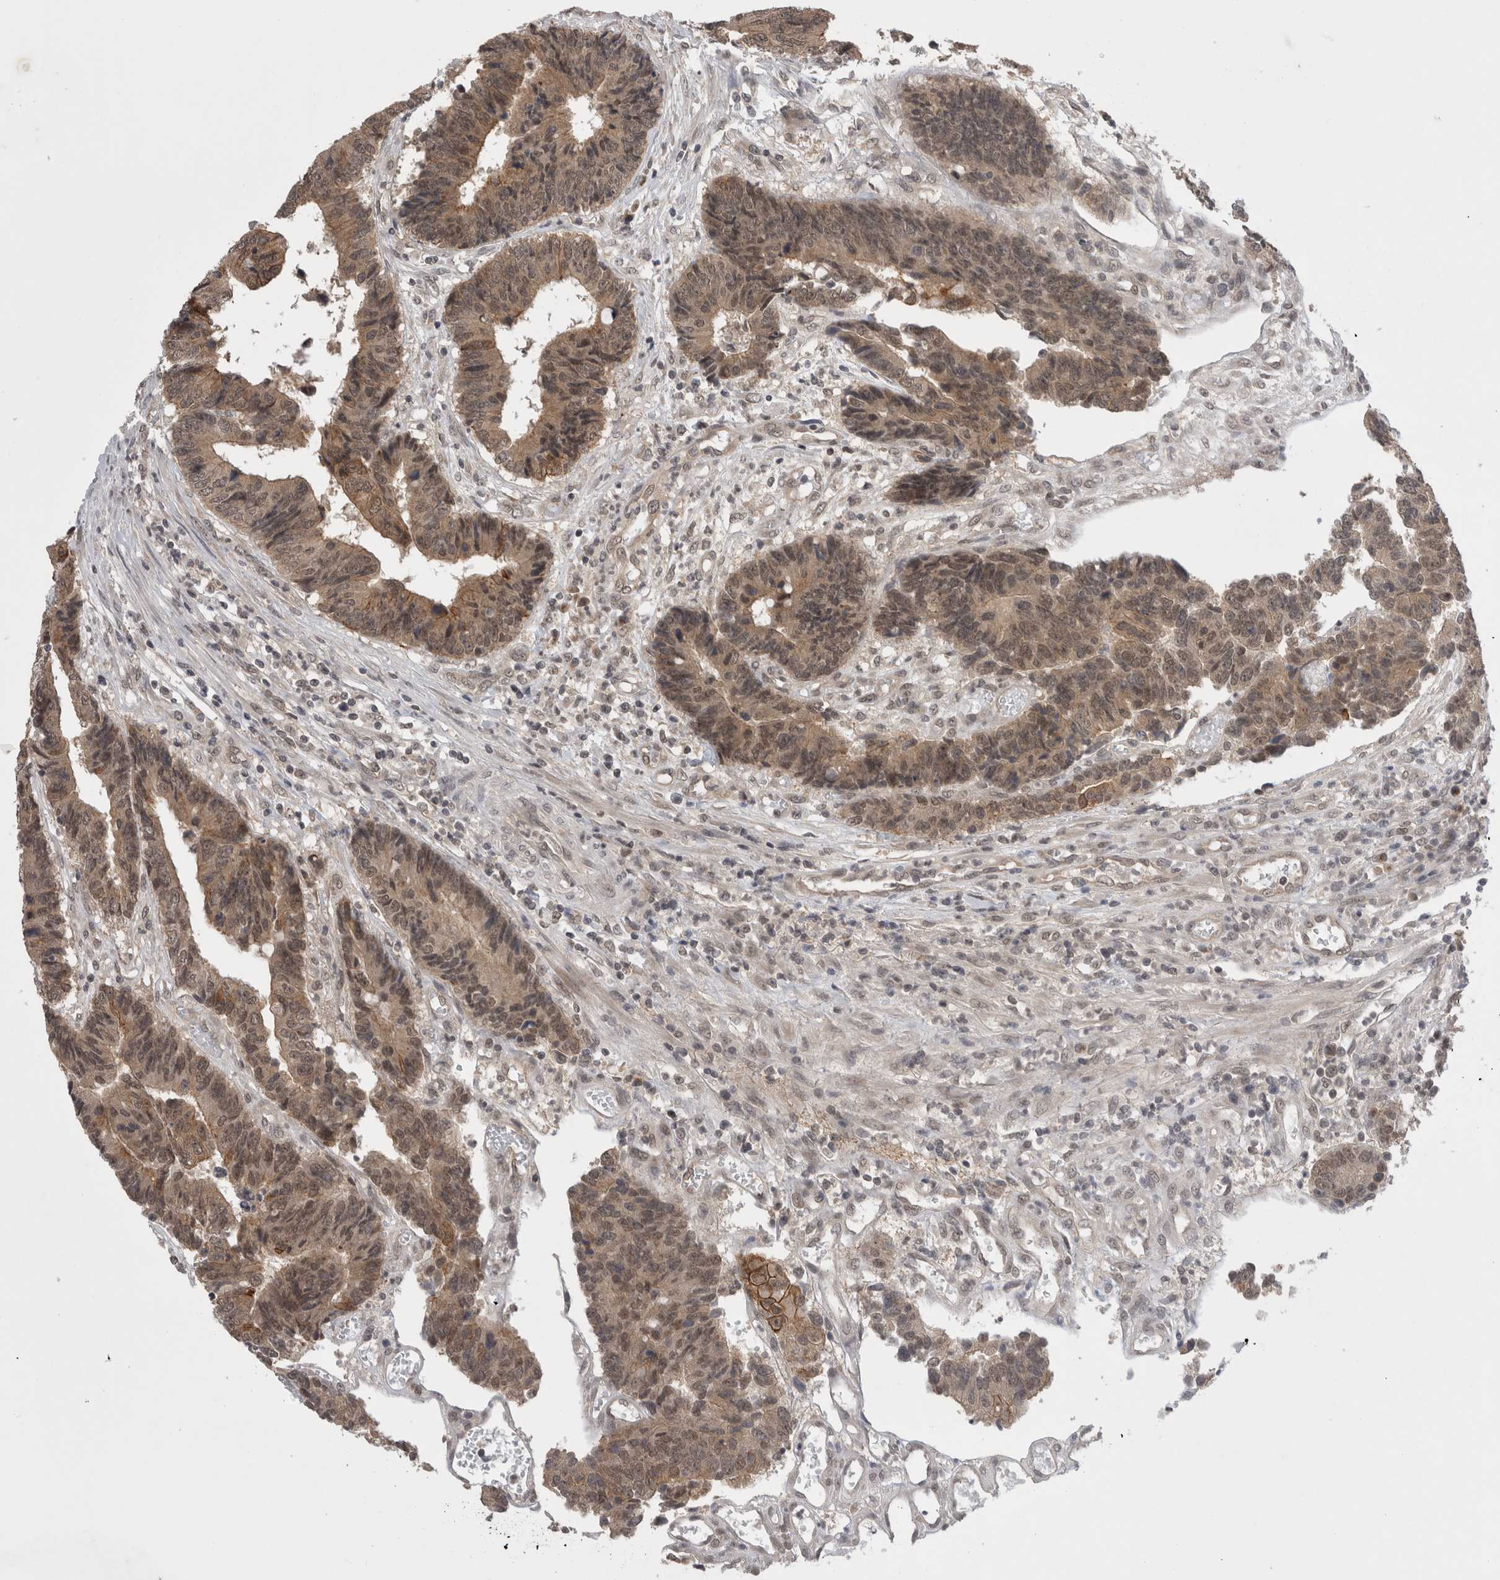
{"staining": {"intensity": "weak", "quantity": ">75%", "location": "cytoplasmic/membranous,nuclear"}, "tissue": "colorectal cancer", "cell_type": "Tumor cells", "image_type": "cancer", "snomed": [{"axis": "morphology", "description": "Adenocarcinoma, NOS"}, {"axis": "topography", "description": "Rectum"}], "caption": "Protein expression by IHC shows weak cytoplasmic/membranous and nuclear staining in approximately >75% of tumor cells in colorectal cancer. The staining was performed using DAB (3,3'-diaminobenzidine), with brown indicating positive protein expression. Nuclei are stained blue with hematoxylin.", "gene": "ZNF341", "patient": {"sex": "male", "age": 84}}